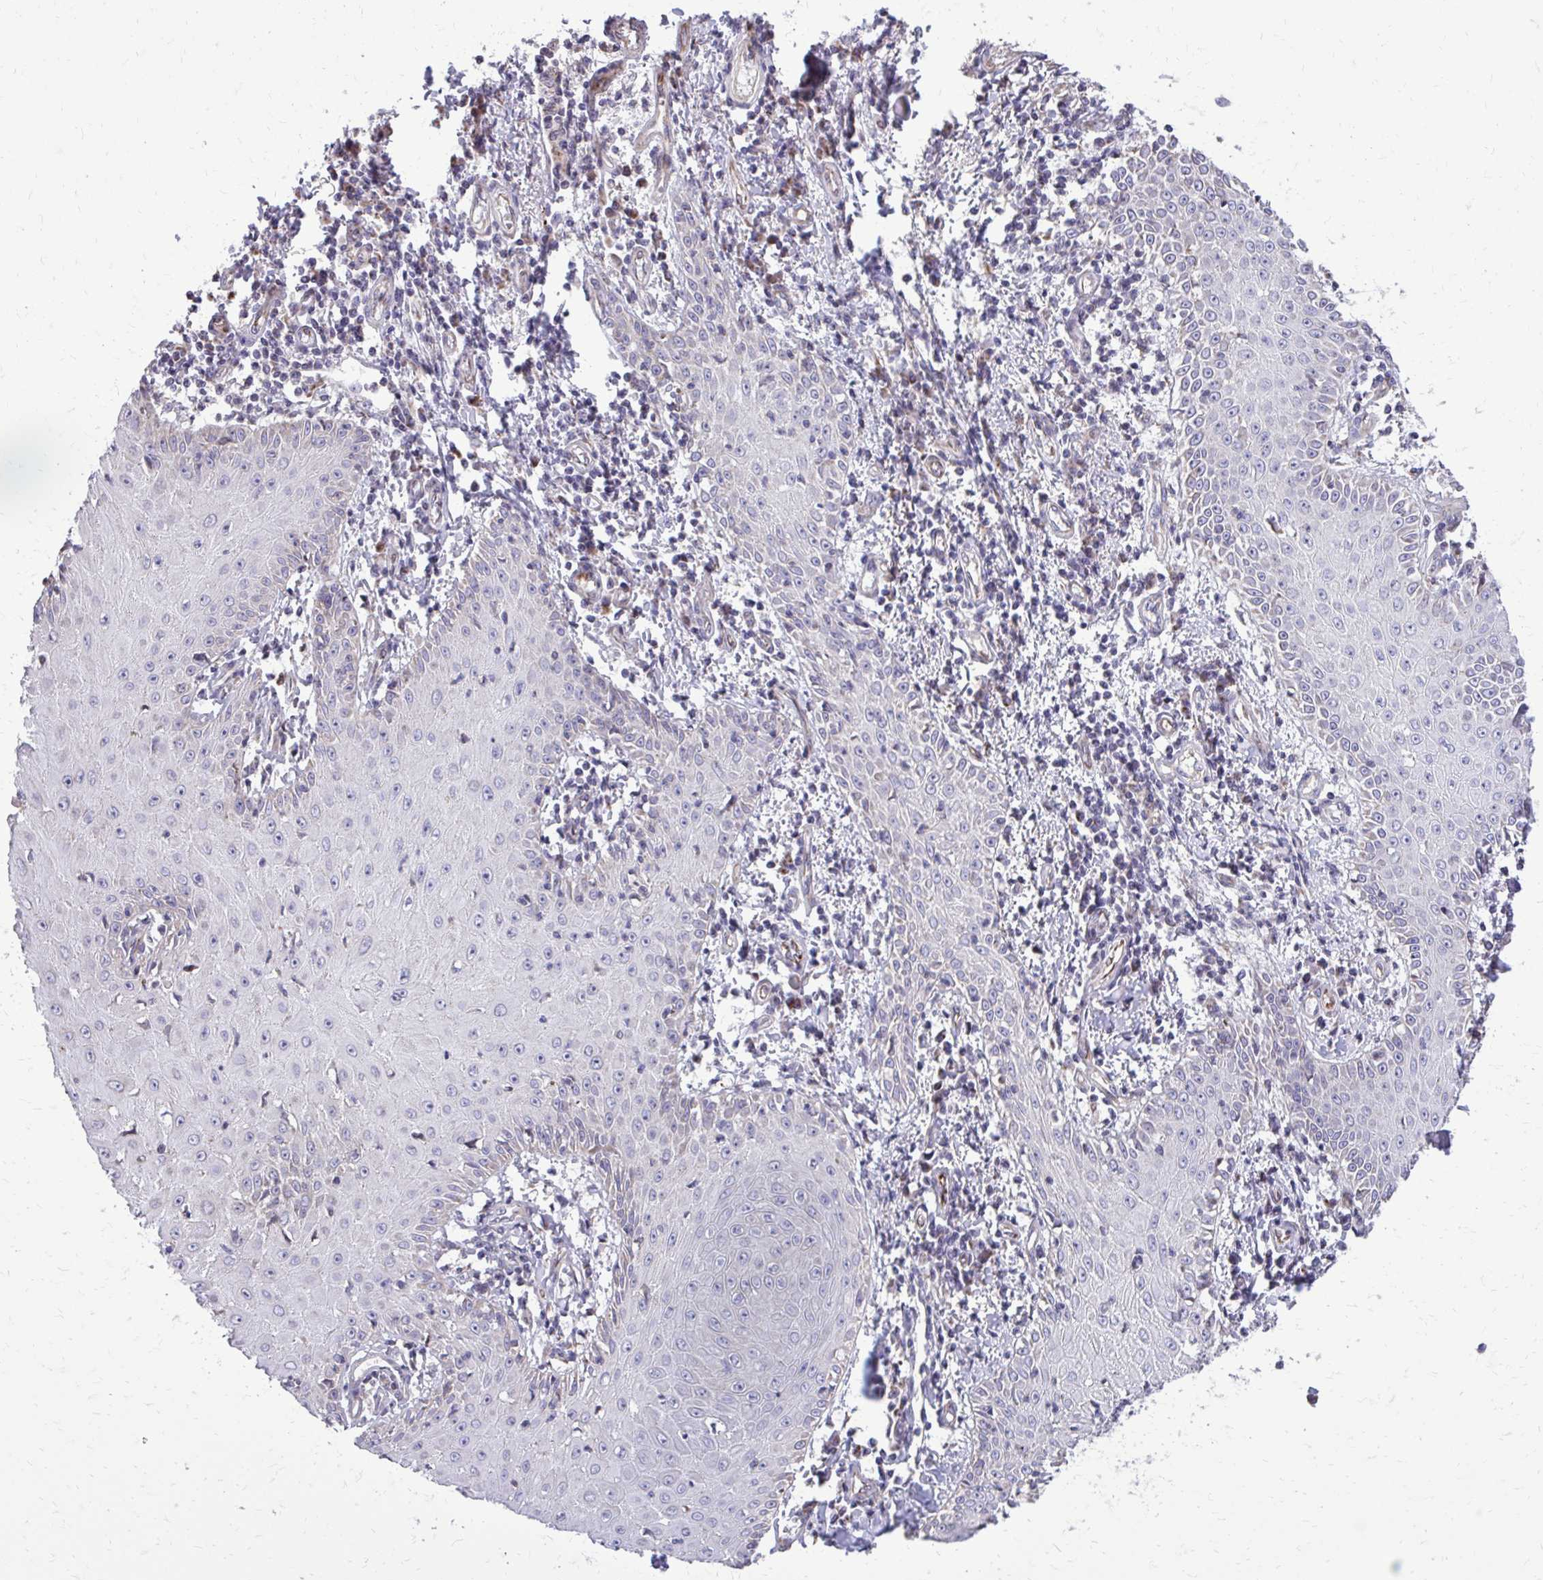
{"staining": {"intensity": "negative", "quantity": "none", "location": "none"}, "tissue": "skin cancer", "cell_type": "Tumor cells", "image_type": "cancer", "snomed": [{"axis": "morphology", "description": "Squamous cell carcinoma, NOS"}, {"axis": "topography", "description": "Skin"}], "caption": "The image displays no significant staining in tumor cells of squamous cell carcinoma (skin).", "gene": "ABCC3", "patient": {"sex": "male", "age": 70}}